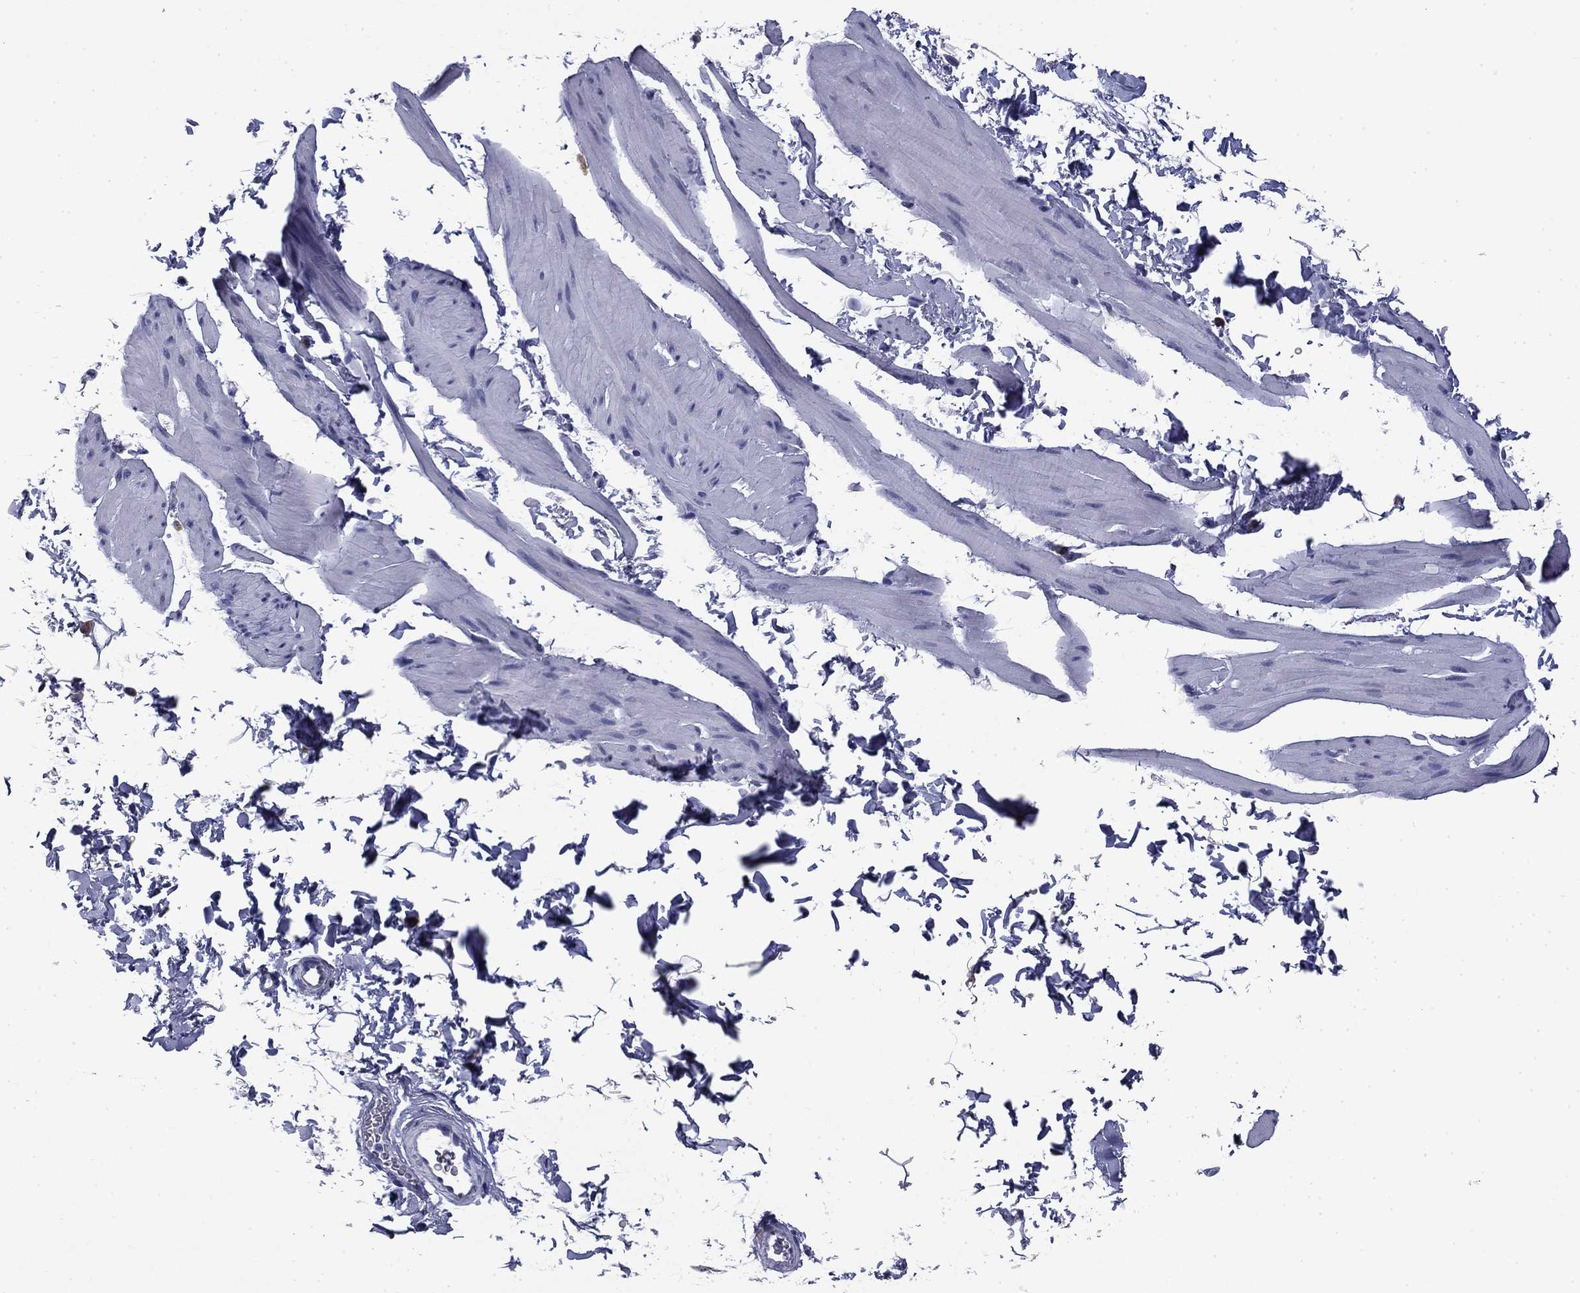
{"staining": {"intensity": "negative", "quantity": "none", "location": "none"}, "tissue": "smooth muscle", "cell_type": "Smooth muscle cells", "image_type": "normal", "snomed": [{"axis": "morphology", "description": "Normal tissue, NOS"}, {"axis": "topography", "description": "Adipose tissue"}, {"axis": "topography", "description": "Smooth muscle"}, {"axis": "topography", "description": "Peripheral nerve tissue"}], "caption": "Immunohistochemical staining of normal smooth muscle shows no significant positivity in smooth muscle cells. The staining is performed using DAB brown chromogen with nuclei counter-stained in using hematoxylin.", "gene": "BCL2L14", "patient": {"sex": "male", "age": 83}}